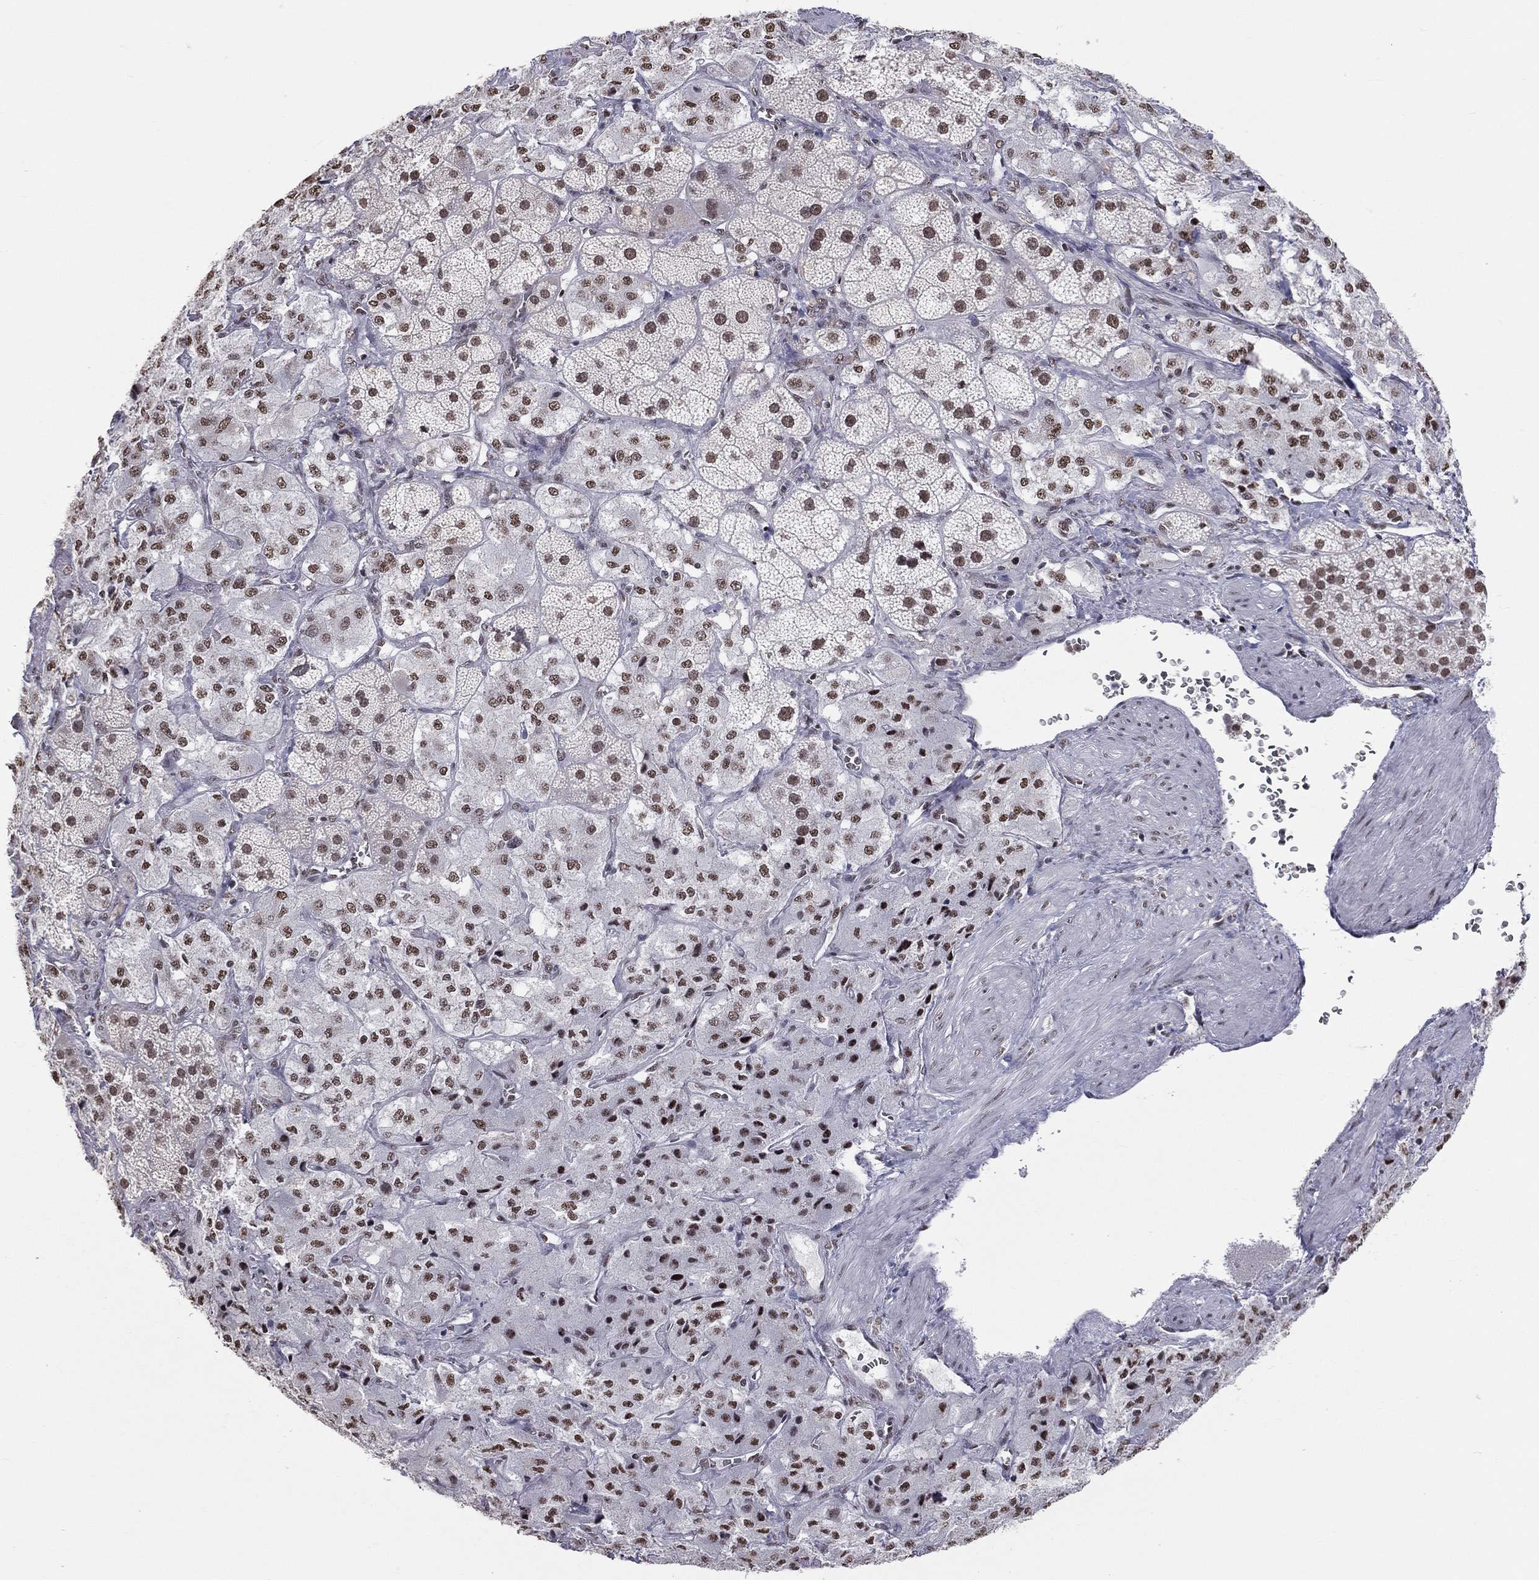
{"staining": {"intensity": "strong", "quantity": "25%-75%", "location": "nuclear"}, "tissue": "adrenal gland", "cell_type": "Glandular cells", "image_type": "normal", "snomed": [{"axis": "morphology", "description": "Normal tissue, NOS"}, {"axis": "topography", "description": "Adrenal gland"}], "caption": "Protein expression analysis of benign adrenal gland reveals strong nuclear positivity in about 25%-75% of glandular cells. (Stains: DAB in brown, nuclei in blue, Microscopy: brightfield microscopy at high magnification).", "gene": "ZNF7", "patient": {"sex": "male", "age": 57}}